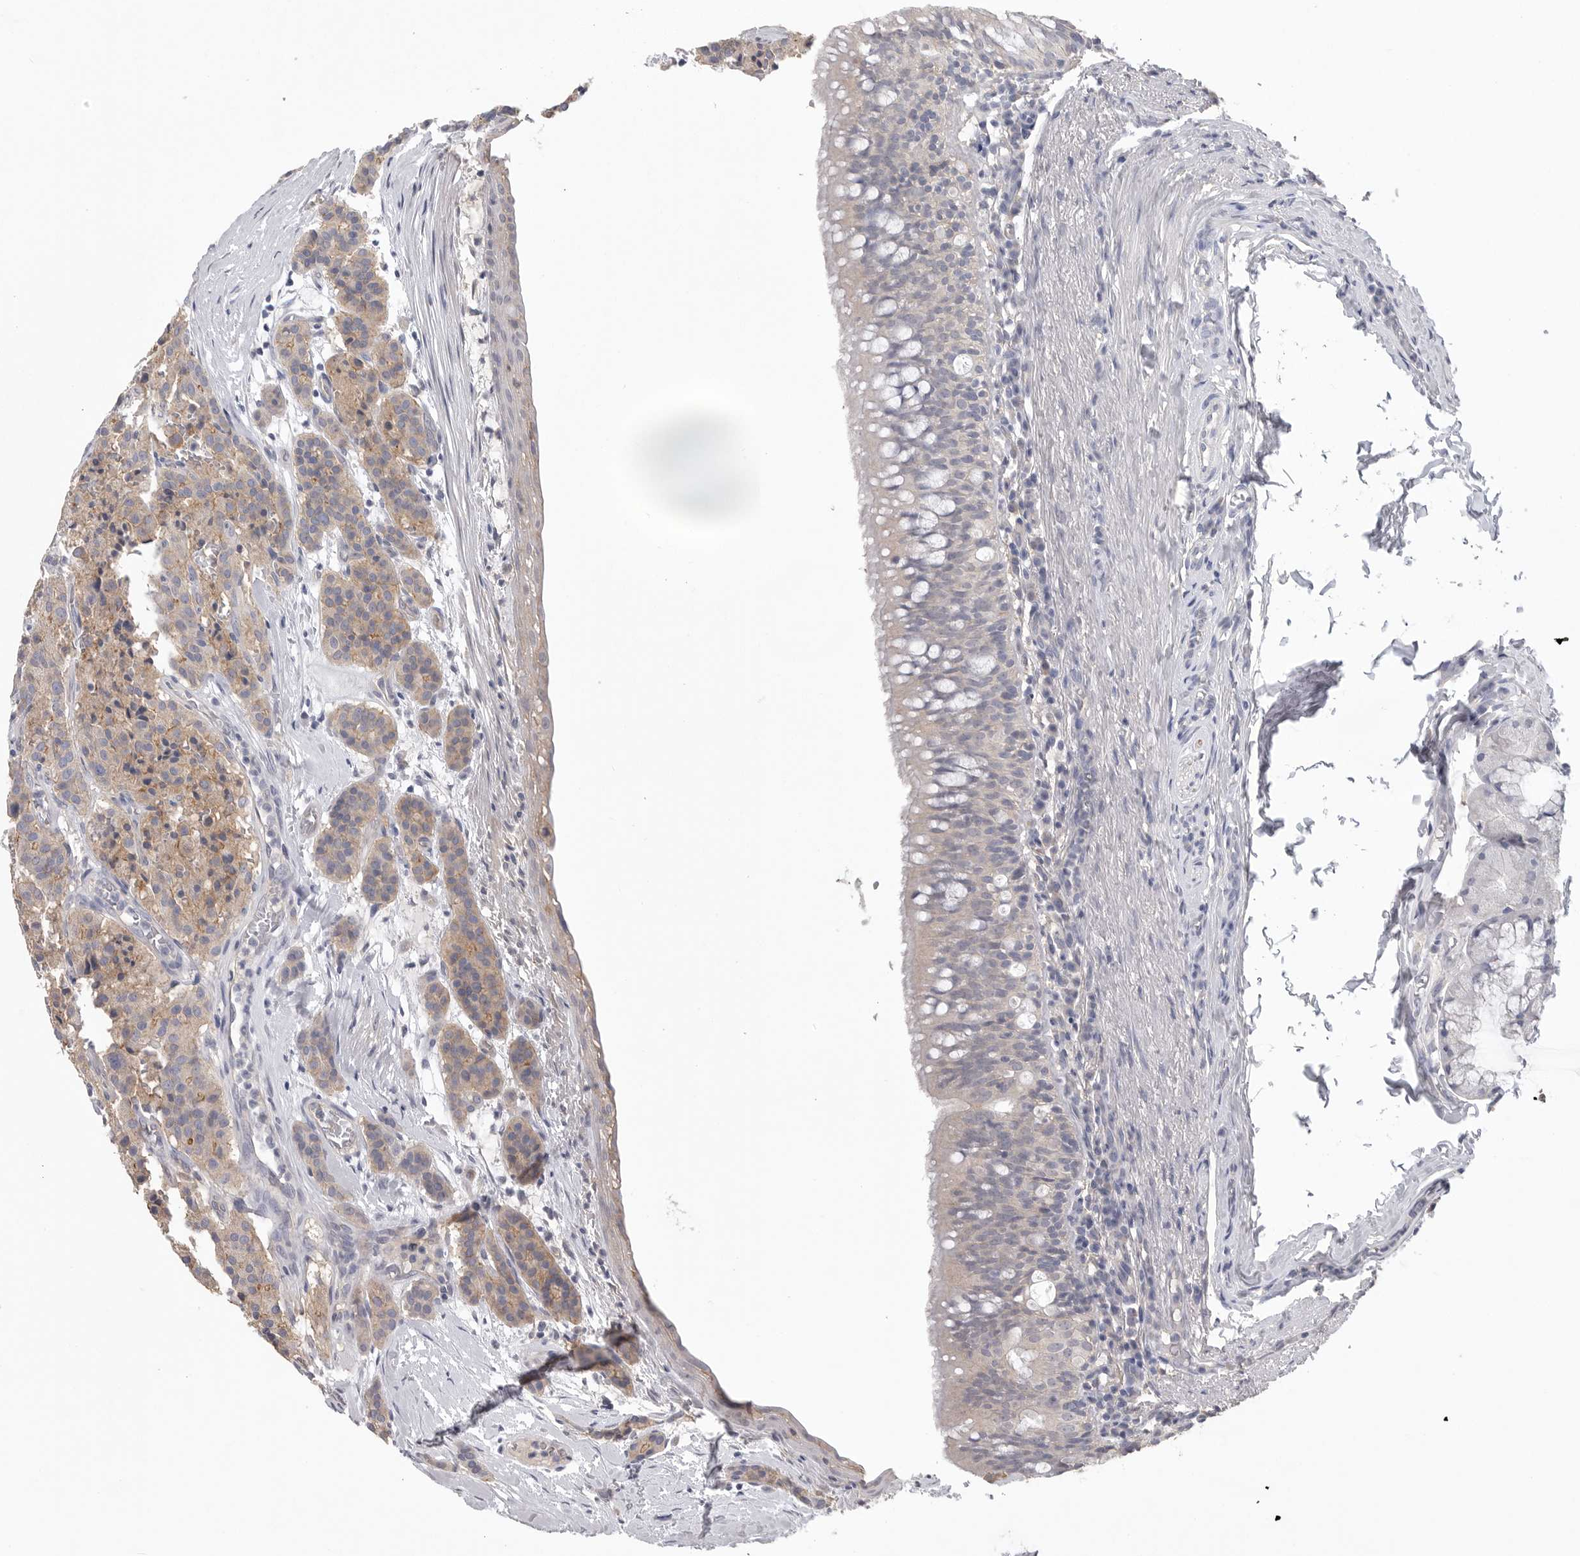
{"staining": {"intensity": "weak", "quantity": "<25%", "location": "cytoplasmic/membranous"}, "tissue": "carcinoid", "cell_type": "Tumor cells", "image_type": "cancer", "snomed": [{"axis": "morphology", "description": "Carcinoid, malignant, NOS"}, {"axis": "topography", "description": "Lung"}], "caption": "This is a image of immunohistochemistry (IHC) staining of carcinoid, which shows no expression in tumor cells. The staining is performed using DAB brown chromogen with nuclei counter-stained in using hematoxylin.", "gene": "NECTIN2", "patient": {"sex": "male", "age": 30}}